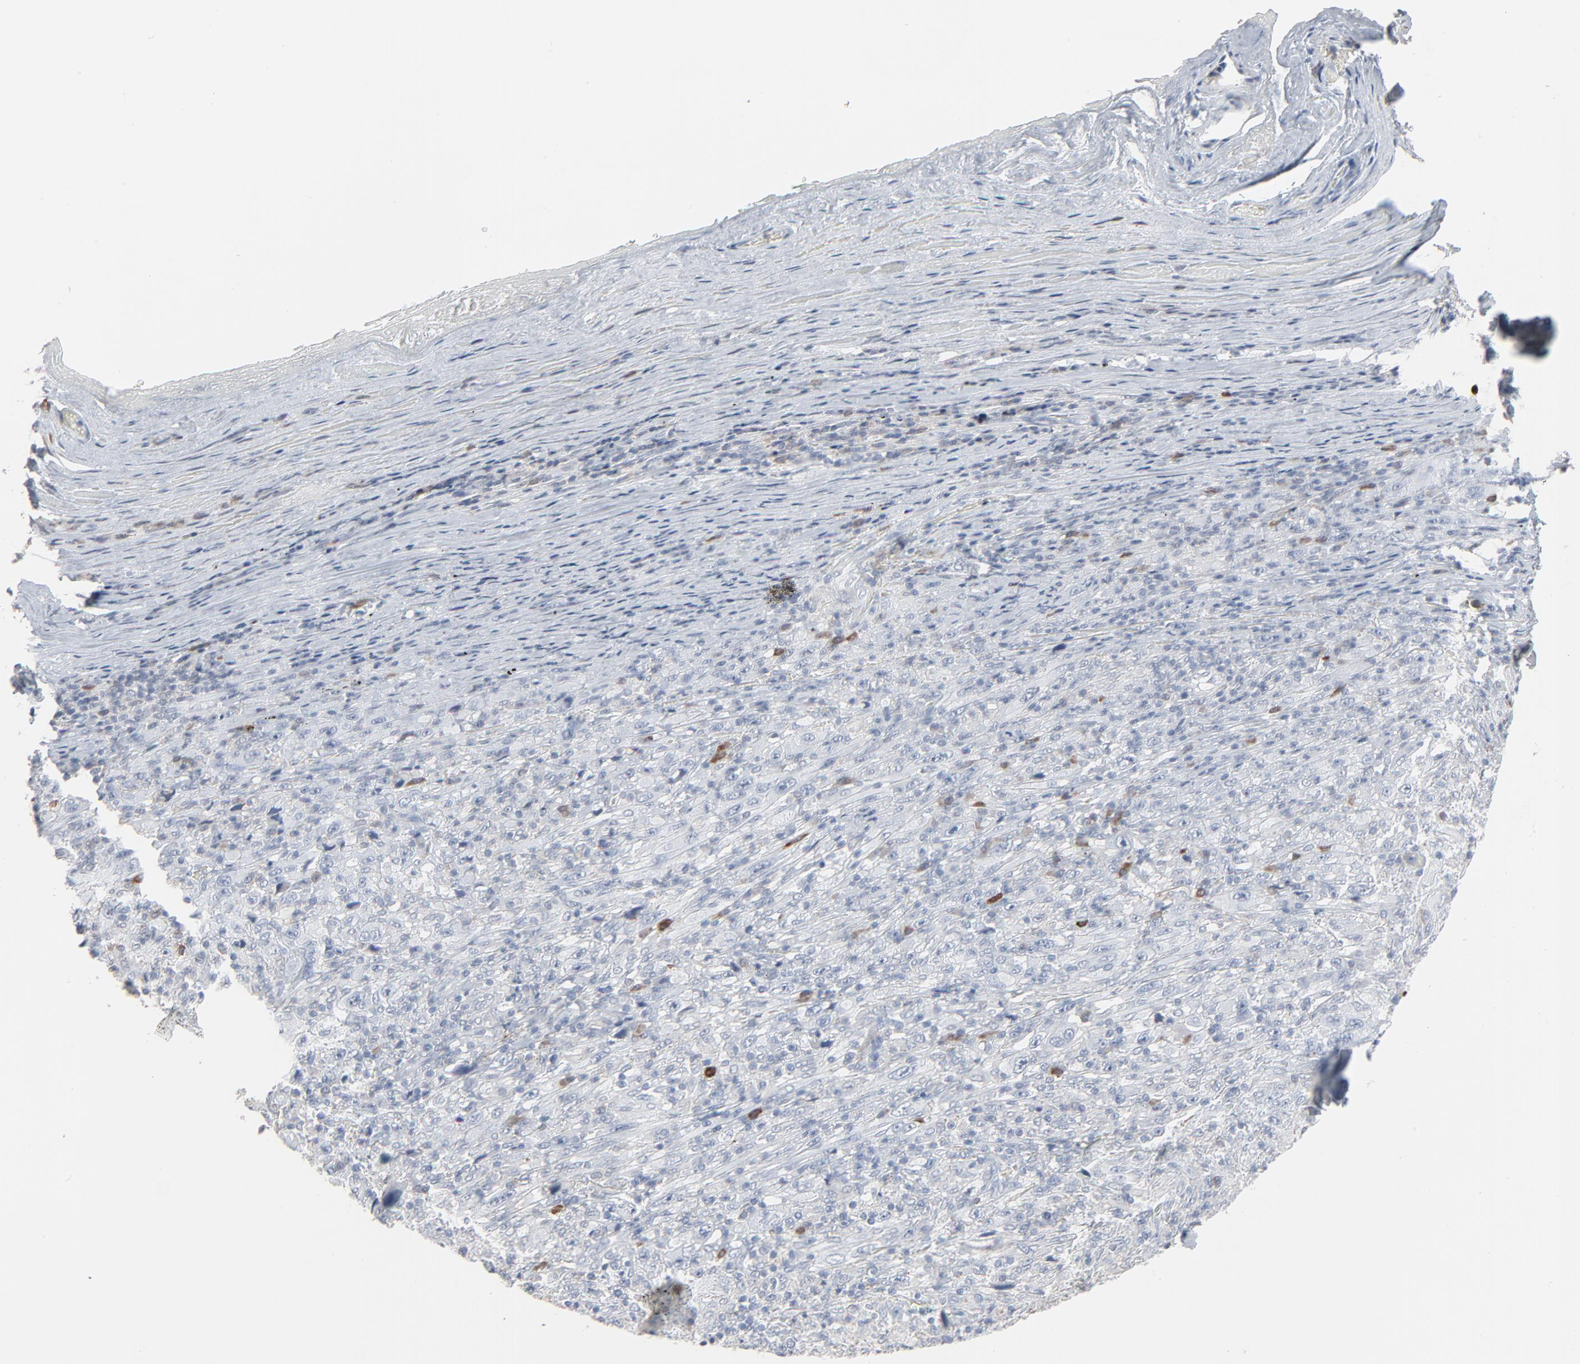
{"staining": {"intensity": "moderate", "quantity": "<25%", "location": "cytoplasmic/membranous"}, "tissue": "melanoma", "cell_type": "Tumor cells", "image_type": "cancer", "snomed": [{"axis": "morphology", "description": "Malignant melanoma, Metastatic site"}, {"axis": "topography", "description": "Skin"}], "caption": "There is low levels of moderate cytoplasmic/membranous staining in tumor cells of malignant melanoma (metastatic site), as demonstrated by immunohistochemical staining (brown color).", "gene": "PHGDH", "patient": {"sex": "female", "age": 56}}